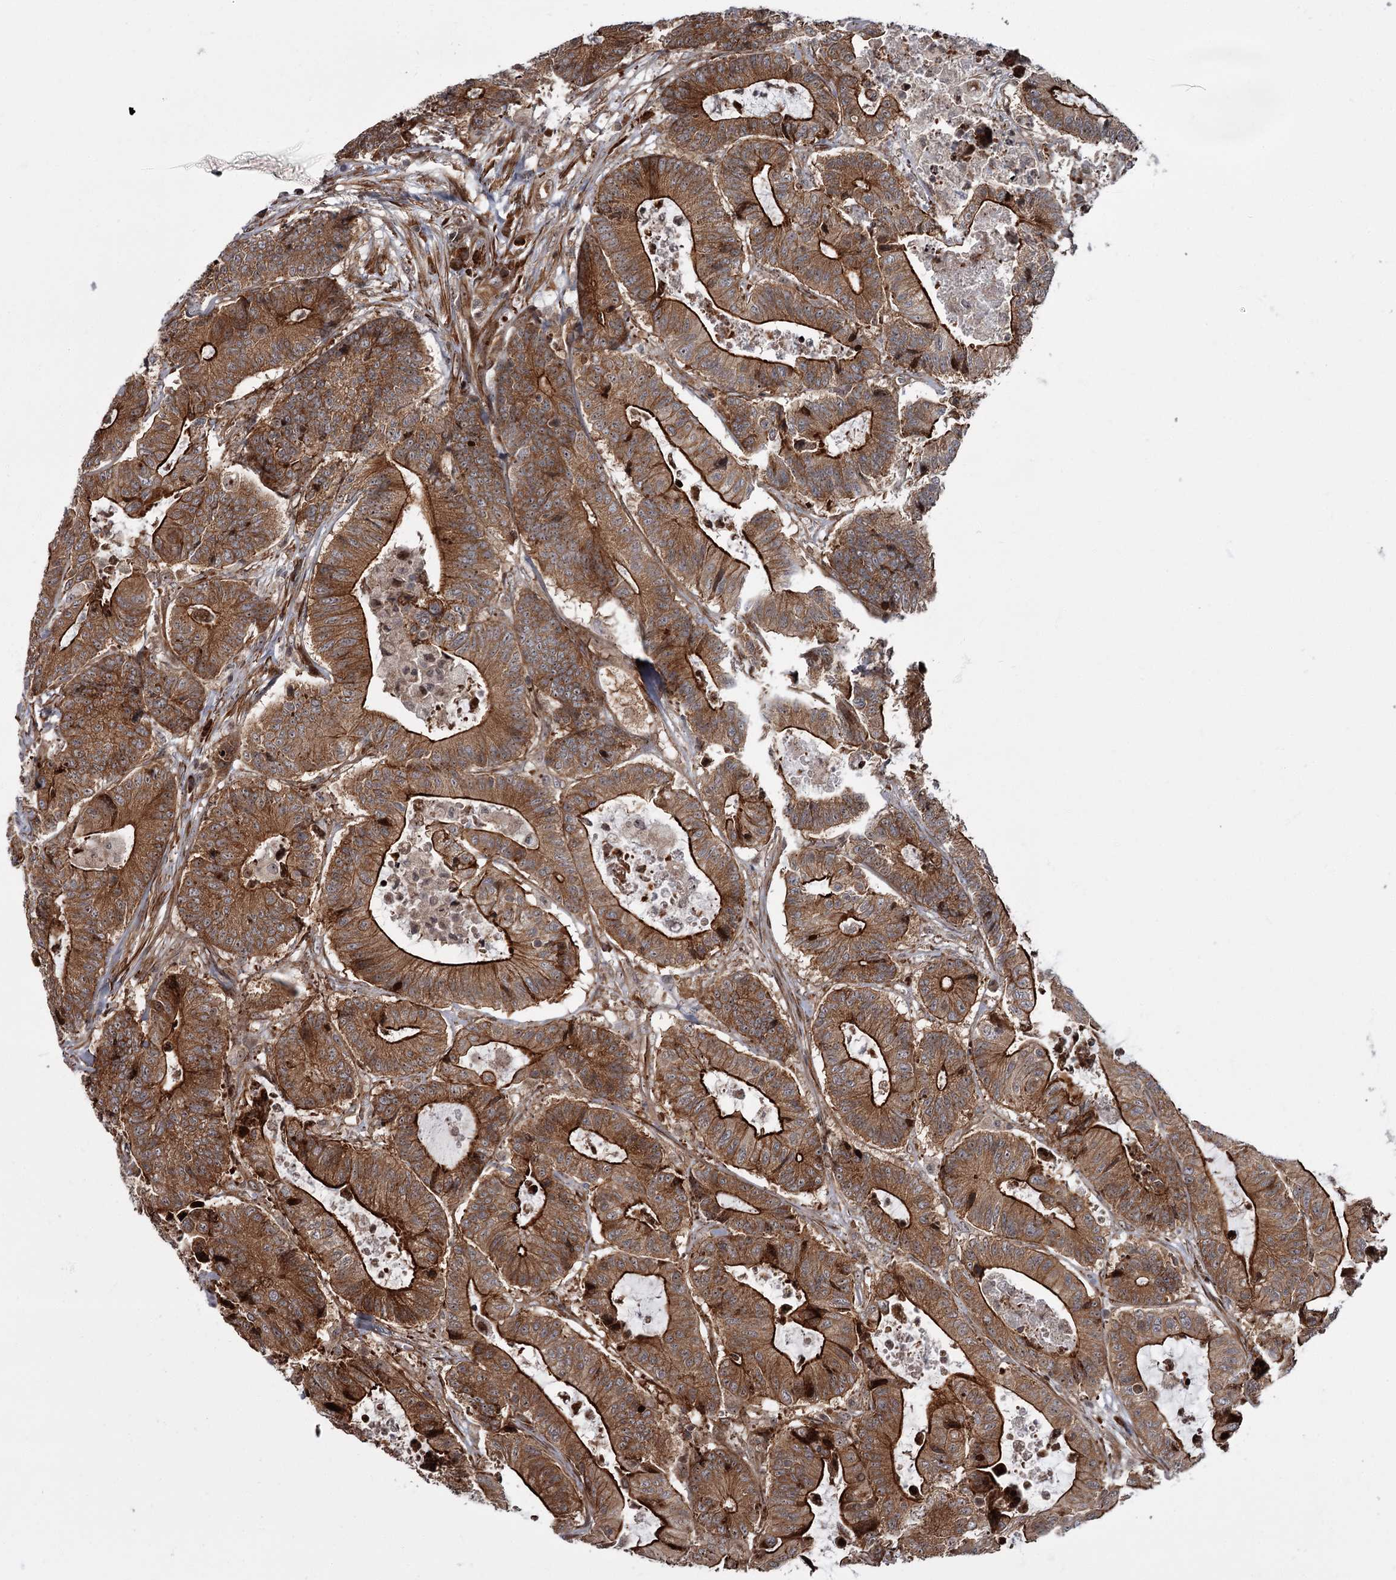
{"staining": {"intensity": "strong", "quantity": ">75%", "location": "cytoplasmic/membranous"}, "tissue": "colorectal cancer", "cell_type": "Tumor cells", "image_type": "cancer", "snomed": [{"axis": "morphology", "description": "Adenocarcinoma, NOS"}, {"axis": "topography", "description": "Colon"}], "caption": "Human colorectal adenocarcinoma stained with a protein marker demonstrates strong staining in tumor cells.", "gene": "THAP9", "patient": {"sex": "female", "age": 84}}